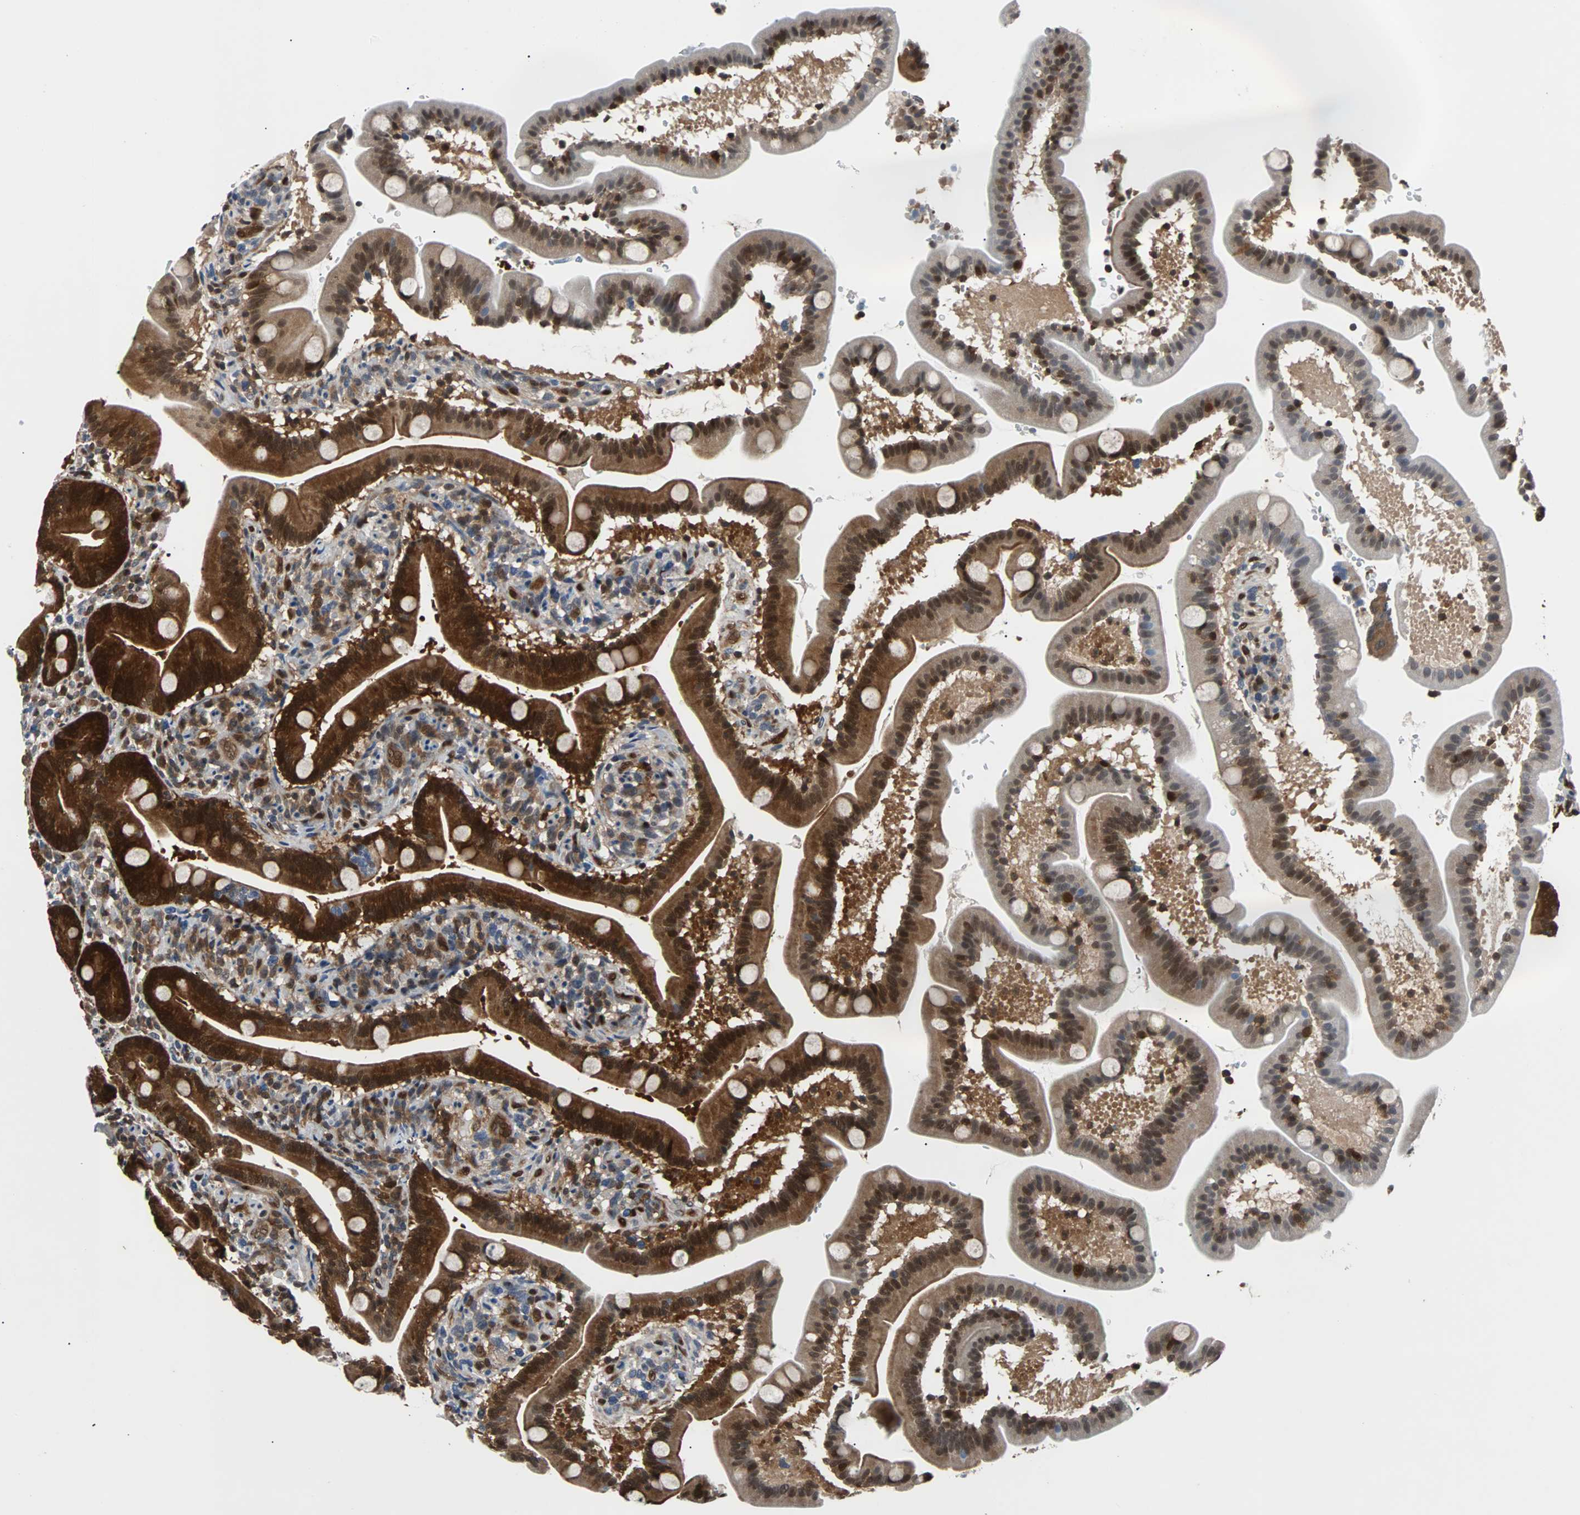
{"staining": {"intensity": "strong", "quantity": "25%-75%", "location": "cytoplasmic/membranous,nuclear"}, "tissue": "duodenum", "cell_type": "Glandular cells", "image_type": "normal", "snomed": [{"axis": "morphology", "description": "Normal tissue, NOS"}, {"axis": "topography", "description": "Duodenum"}], "caption": "Immunohistochemical staining of unremarkable human duodenum exhibits strong cytoplasmic/membranous,nuclear protein expression in about 25%-75% of glandular cells. The staining was performed using DAB, with brown indicating positive protein expression. Nuclei are stained blue with hematoxylin.", "gene": "MAP2K6", "patient": {"sex": "male", "age": 54}}